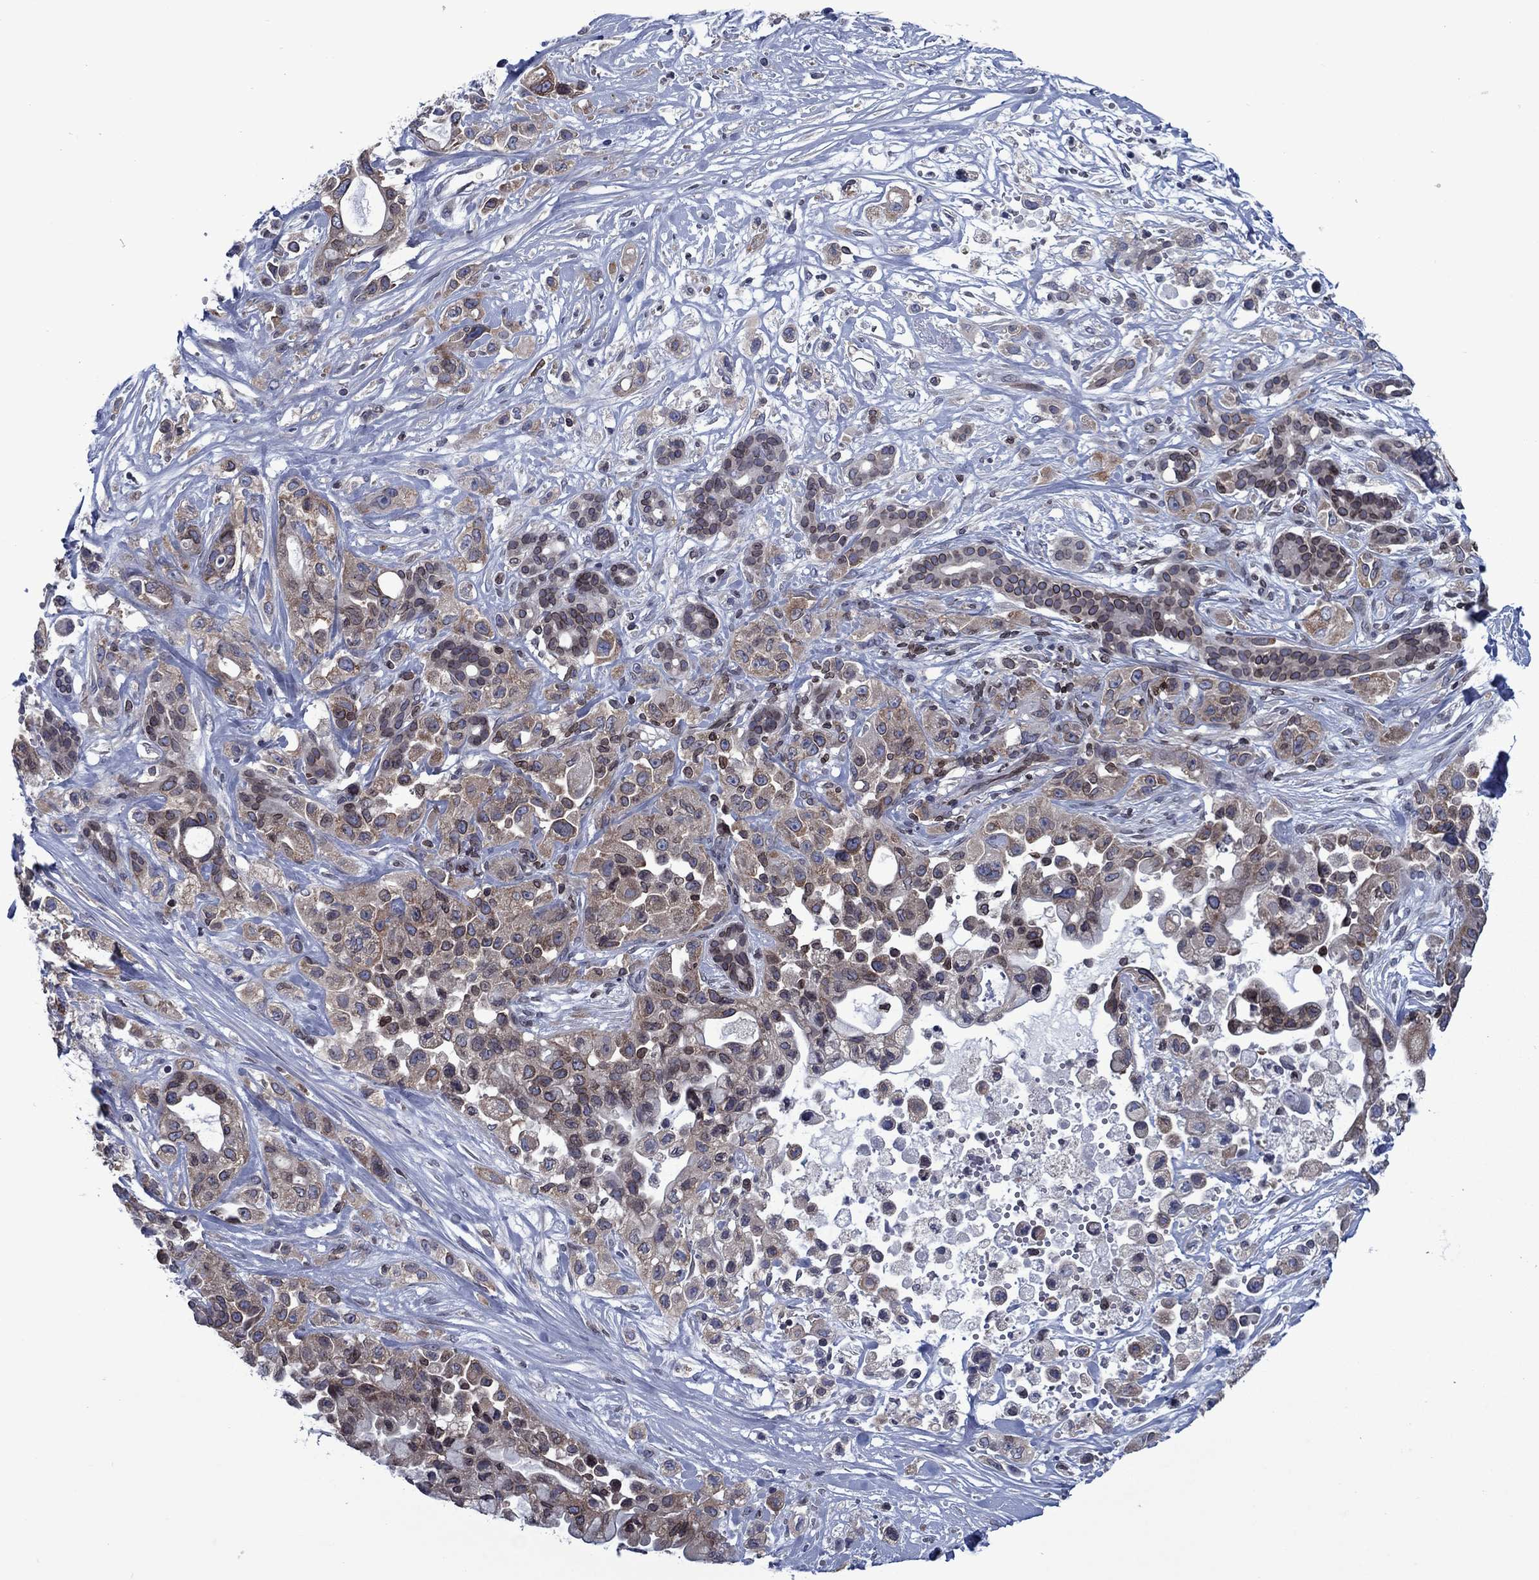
{"staining": {"intensity": "moderate", "quantity": "25%-75%", "location": "cytoplasmic/membranous,nuclear"}, "tissue": "pancreatic cancer", "cell_type": "Tumor cells", "image_type": "cancer", "snomed": [{"axis": "morphology", "description": "Adenocarcinoma, NOS"}, {"axis": "topography", "description": "Pancreas"}], "caption": "Moderate cytoplasmic/membranous and nuclear protein positivity is seen in approximately 25%-75% of tumor cells in pancreatic cancer.", "gene": "SLA", "patient": {"sex": "male", "age": 44}}